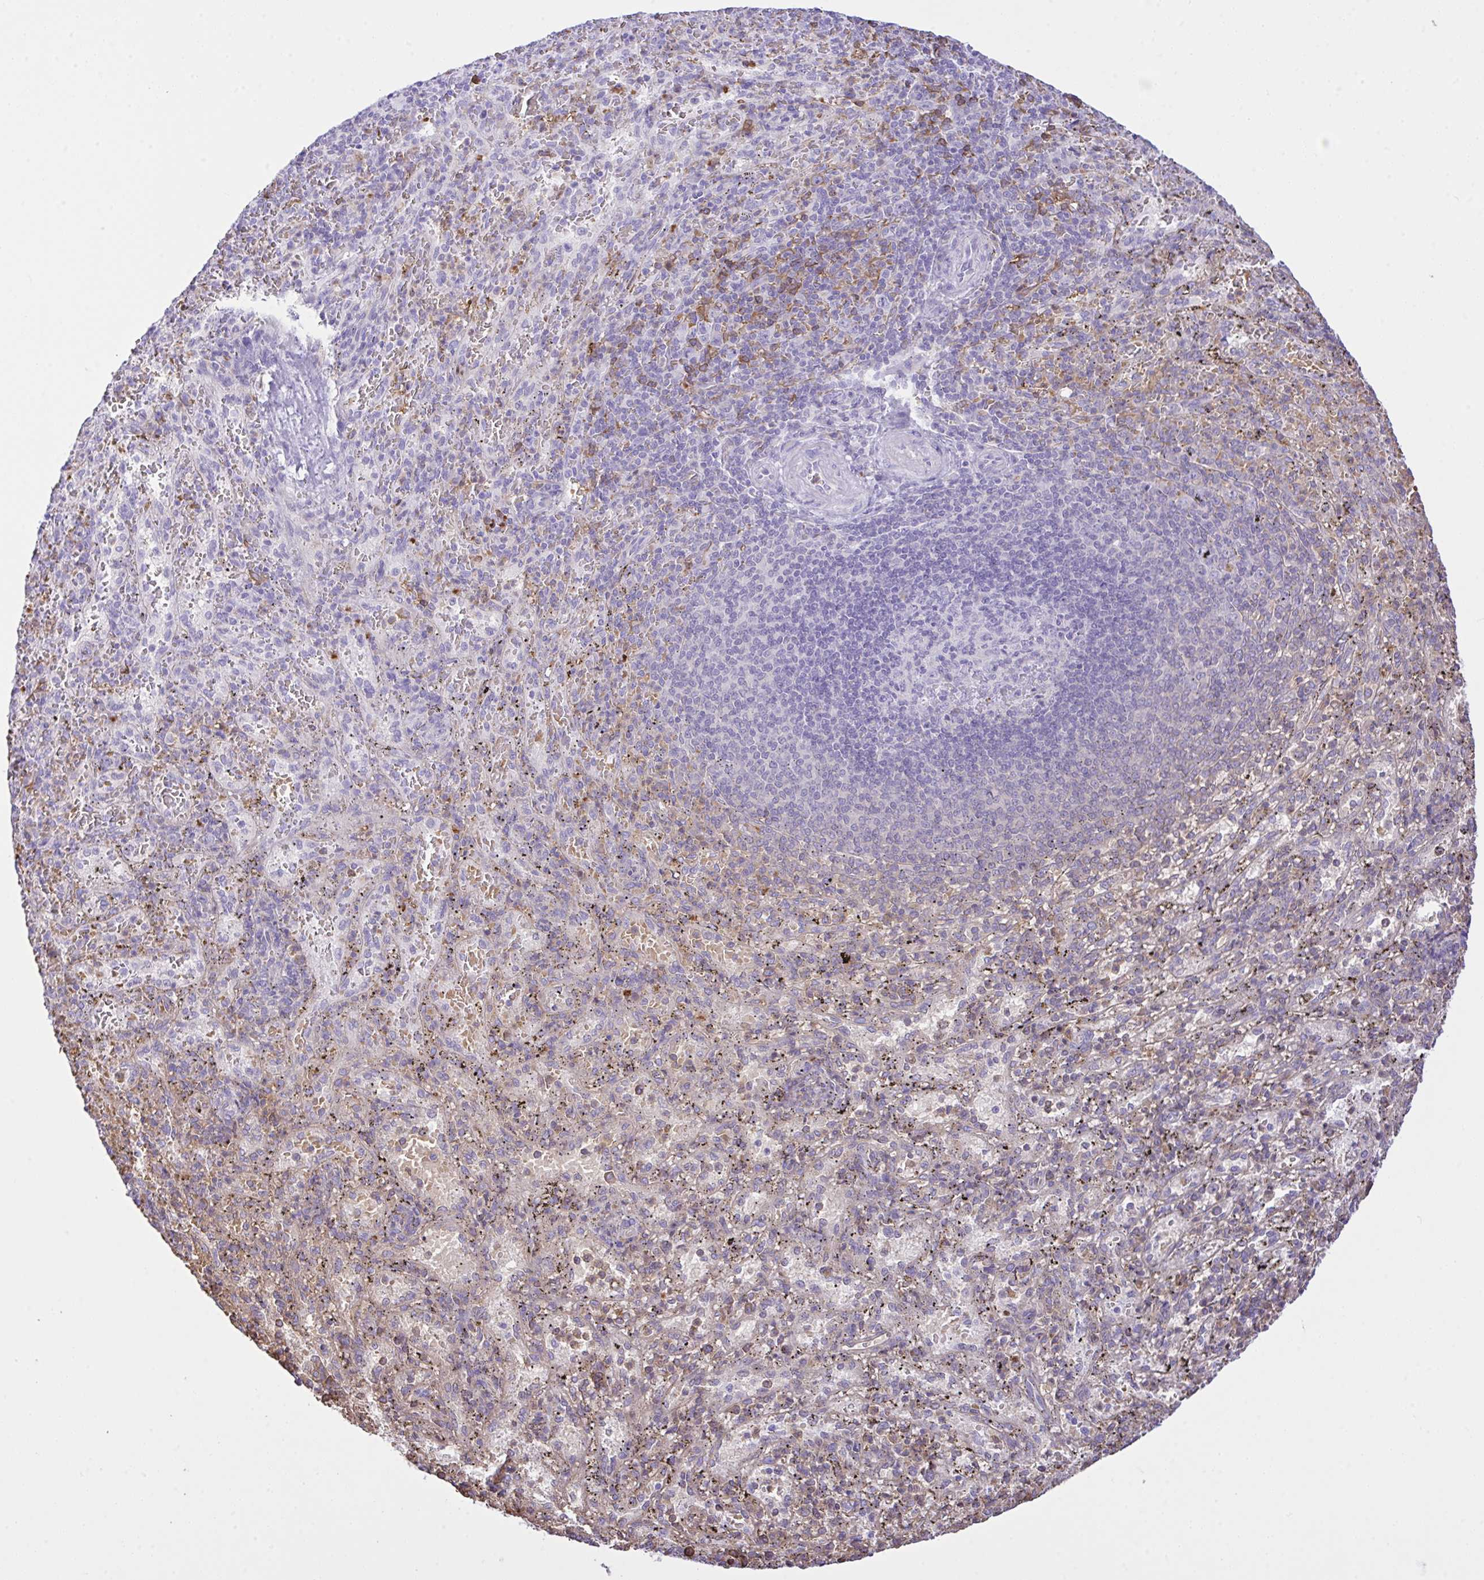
{"staining": {"intensity": "strong", "quantity": "<25%", "location": "cytoplasmic/membranous"}, "tissue": "spleen", "cell_type": "Cells in red pulp", "image_type": "normal", "snomed": [{"axis": "morphology", "description": "Normal tissue, NOS"}, {"axis": "topography", "description": "Spleen"}], "caption": "Immunohistochemical staining of normal human spleen shows medium levels of strong cytoplasmic/membranous expression in about <25% of cells in red pulp.", "gene": "ZNF221", "patient": {"sex": "male", "age": 57}}